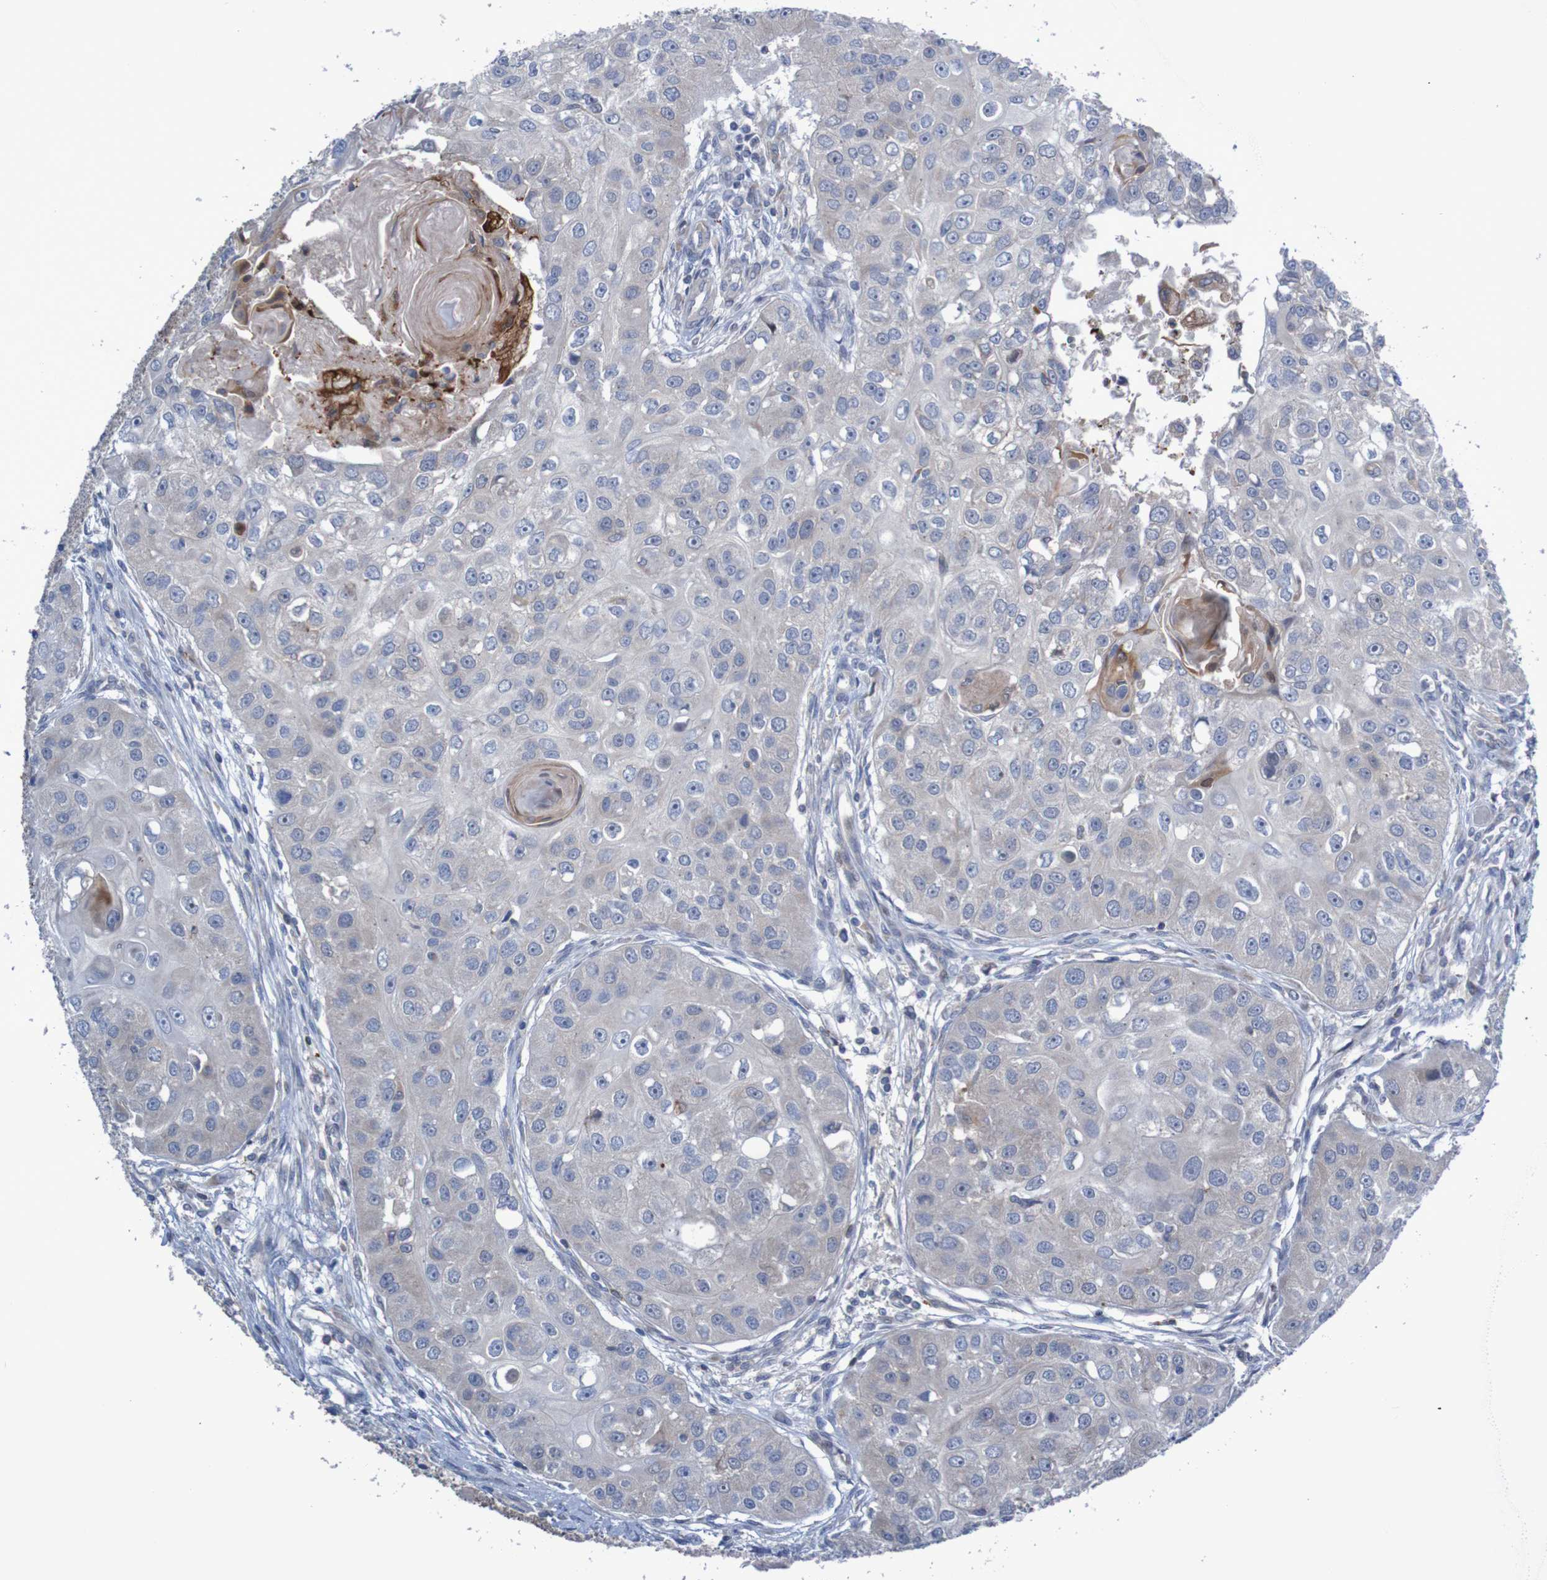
{"staining": {"intensity": "negative", "quantity": "none", "location": "none"}, "tissue": "head and neck cancer", "cell_type": "Tumor cells", "image_type": "cancer", "snomed": [{"axis": "morphology", "description": "Normal tissue, NOS"}, {"axis": "morphology", "description": "Squamous cell carcinoma, NOS"}, {"axis": "topography", "description": "Skeletal muscle"}, {"axis": "topography", "description": "Head-Neck"}], "caption": "Micrograph shows no significant protein expression in tumor cells of head and neck cancer.", "gene": "ANGPT4", "patient": {"sex": "male", "age": 51}}